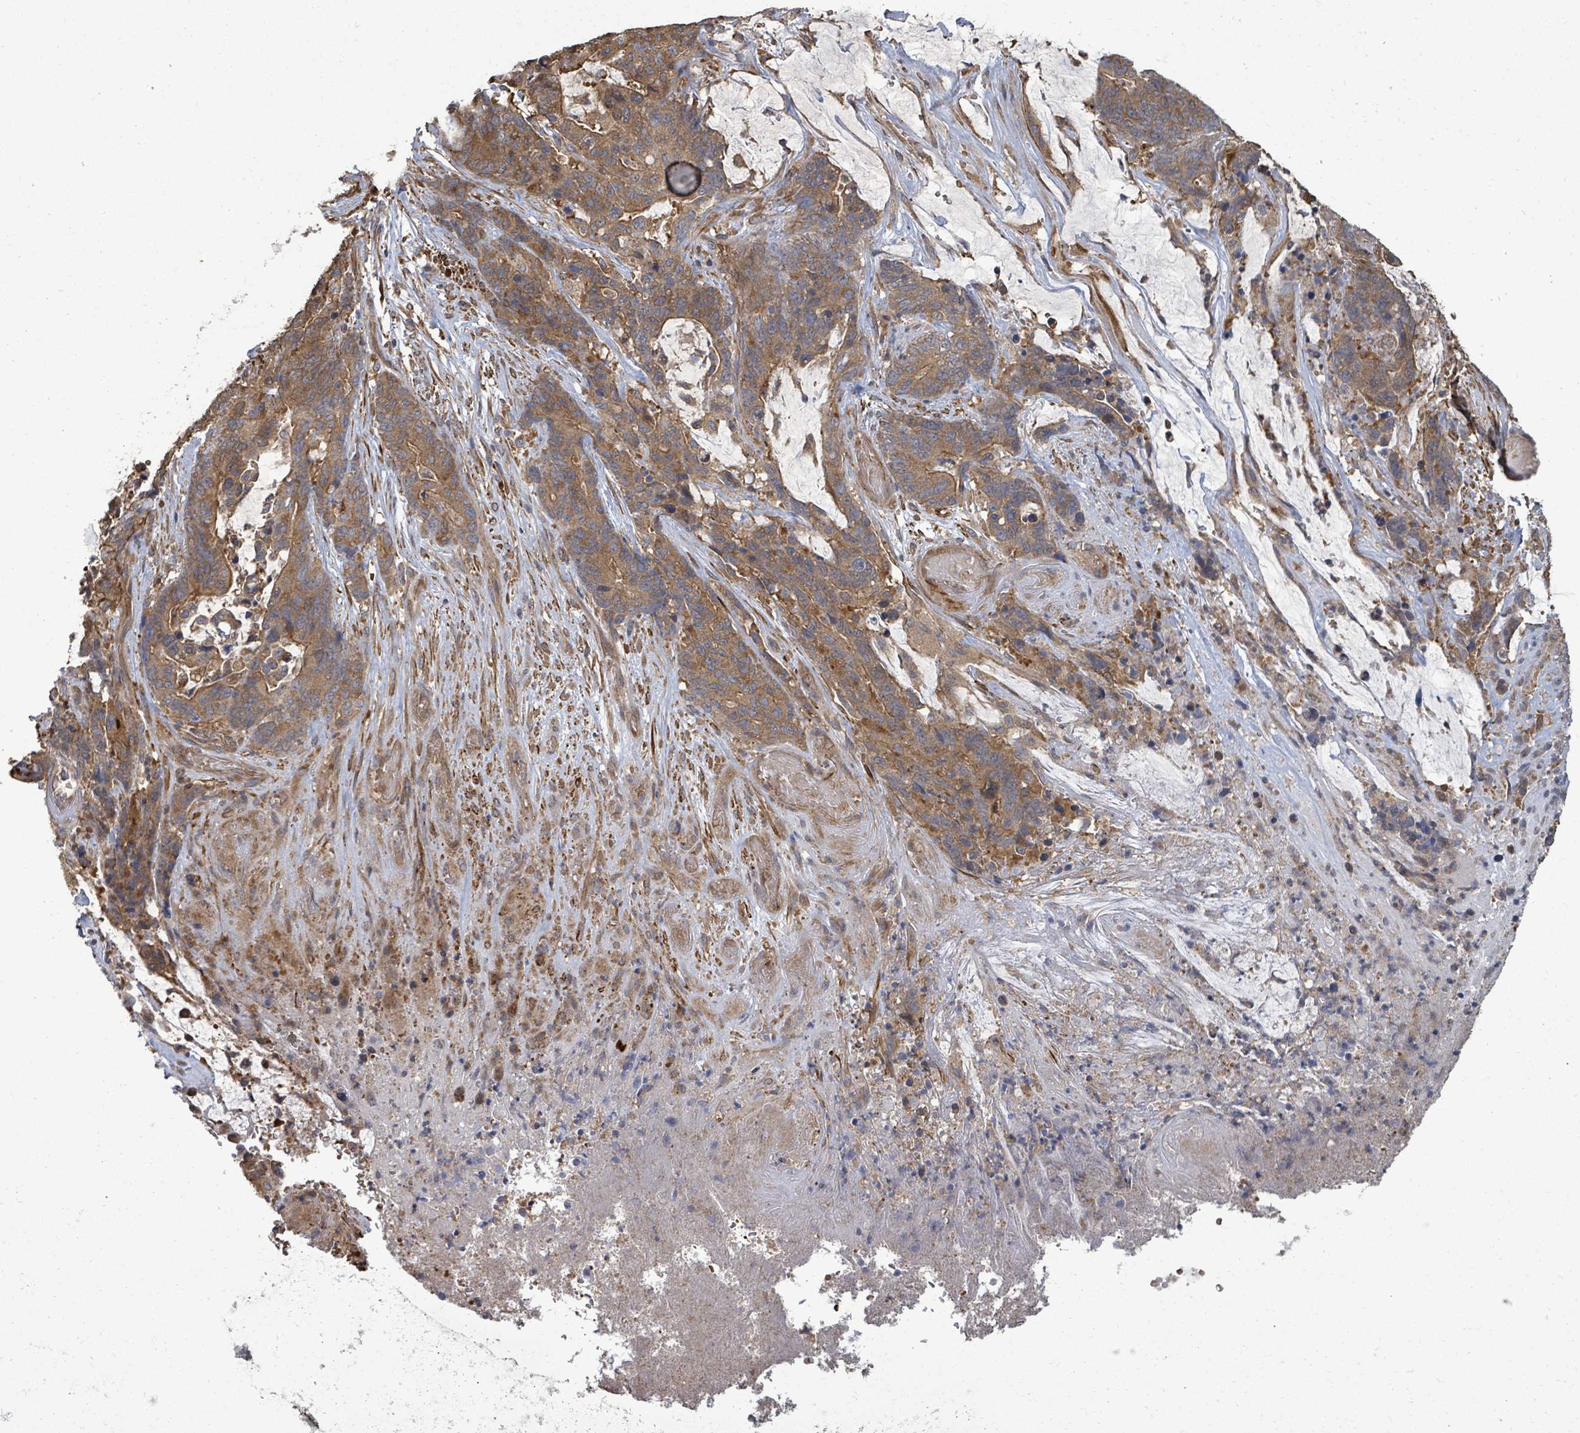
{"staining": {"intensity": "moderate", "quantity": ">75%", "location": "cytoplasmic/membranous"}, "tissue": "stomach cancer", "cell_type": "Tumor cells", "image_type": "cancer", "snomed": [{"axis": "morphology", "description": "Normal tissue, NOS"}, {"axis": "morphology", "description": "Adenocarcinoma, NOS"}, {"axis": "topography", "description": "Stomach"}], "caption": "High-power microscopy captured an immunohistochemistry image of stomach adenocarcinoma, revealing moderate cytoplasmic/membranous expression in approximately >75% of tumor cells.", "gene": "MAP3K6", "patient": {"sex": "female", "age": 64}}